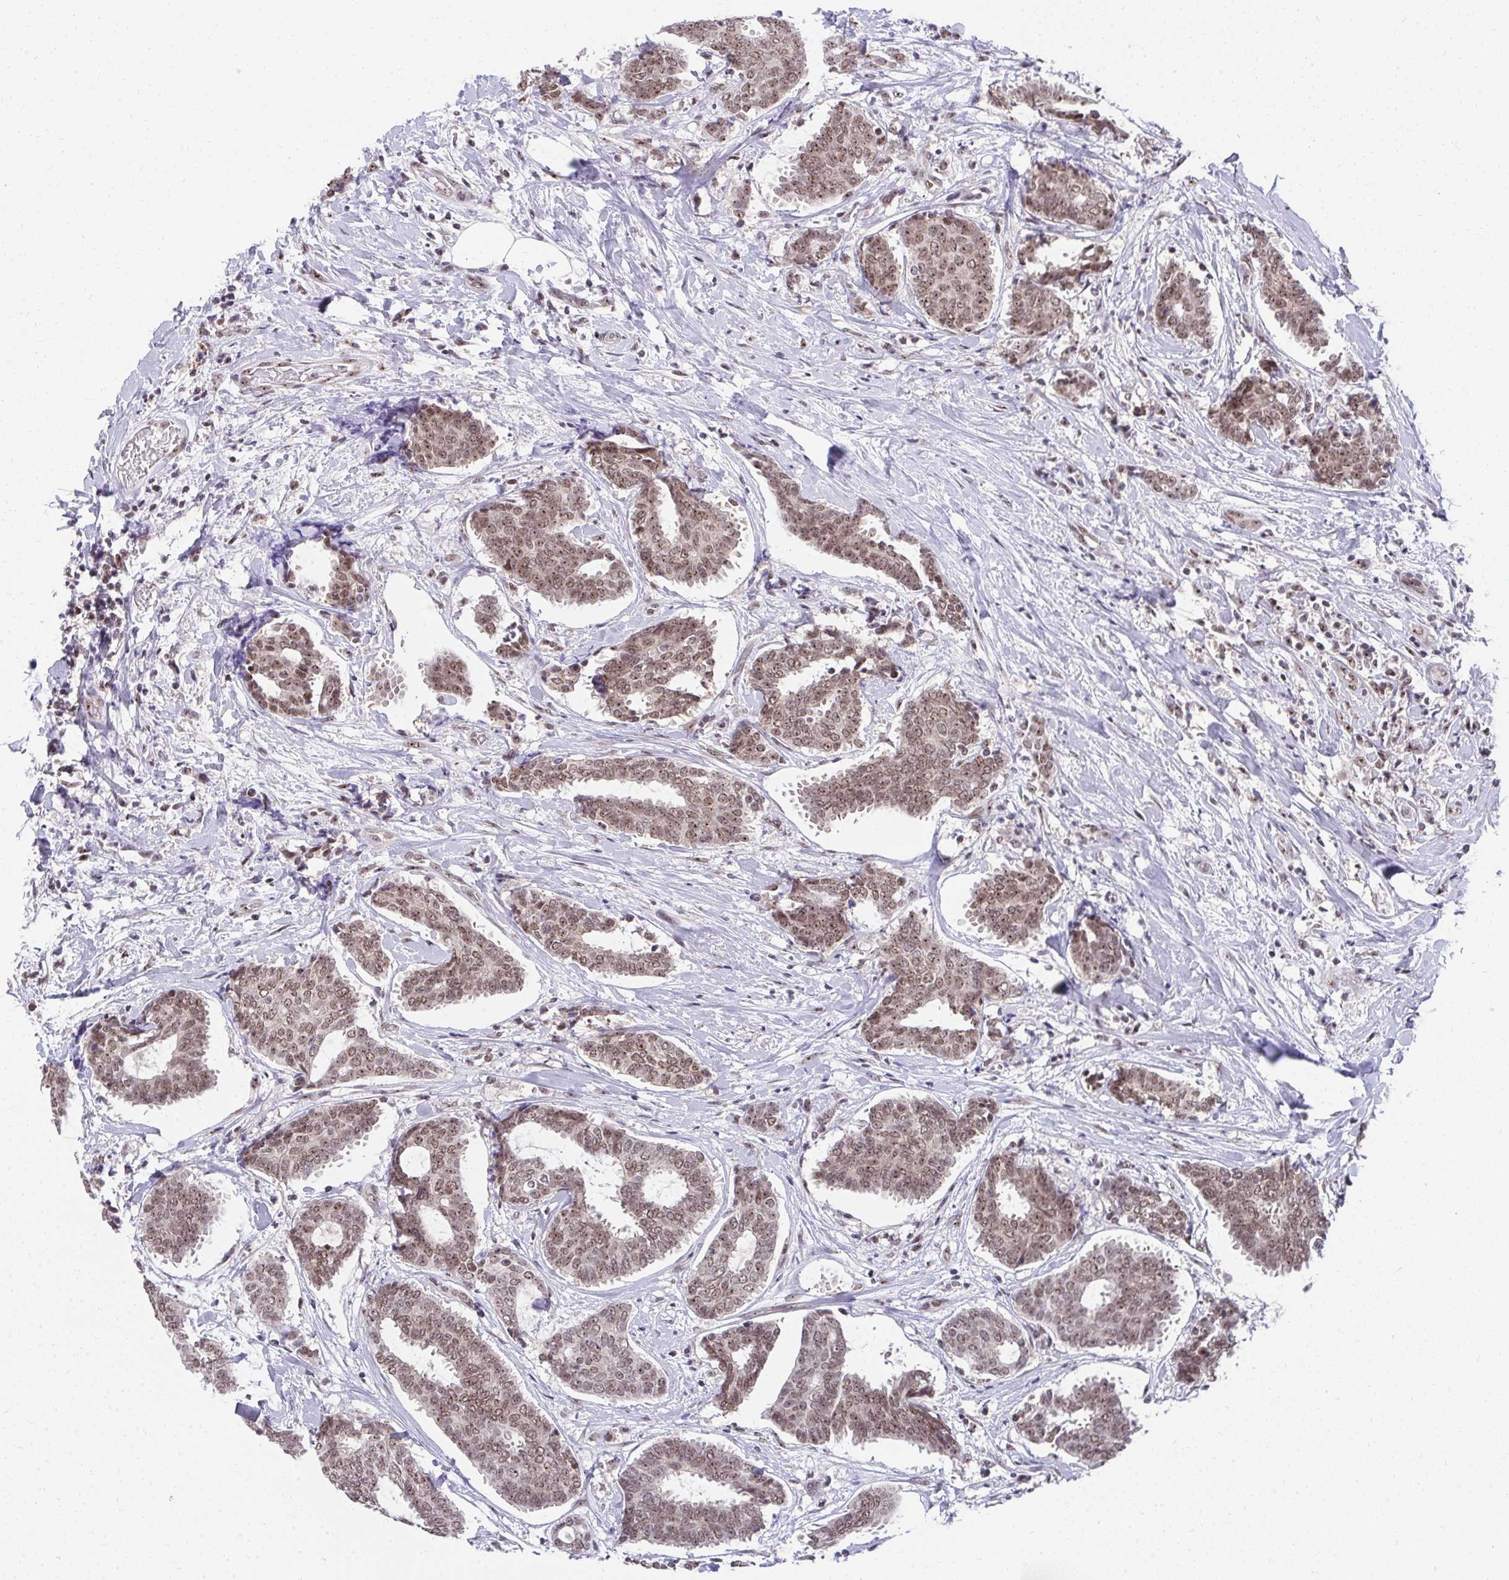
{"staining": {"intensity": "moderate", "quantity": ">75%", "location": "nuclear"}, "tissue": "breast cancer", "cell_type": "Tumor cells", "image_type": "cancer", "snomed": [{"axis": "morphology", "description": "Intraductal carcinoma, in situ"}, {"axis": "morphology", "description": "Duct carcinoma"}, {"axis": "morphology", "description": "Lobular carcinoma, in situ"}, {"axis": "topography", "description": "Breast"}], "caption": "Breast infiltrating ductal carcinoma was stained to show a protein in brown. There is medium levels of moderate nuclear staining in about >75% of tumor cells.", "gene": "HIRA", "patient": {"sex": "female", "age": 44}}